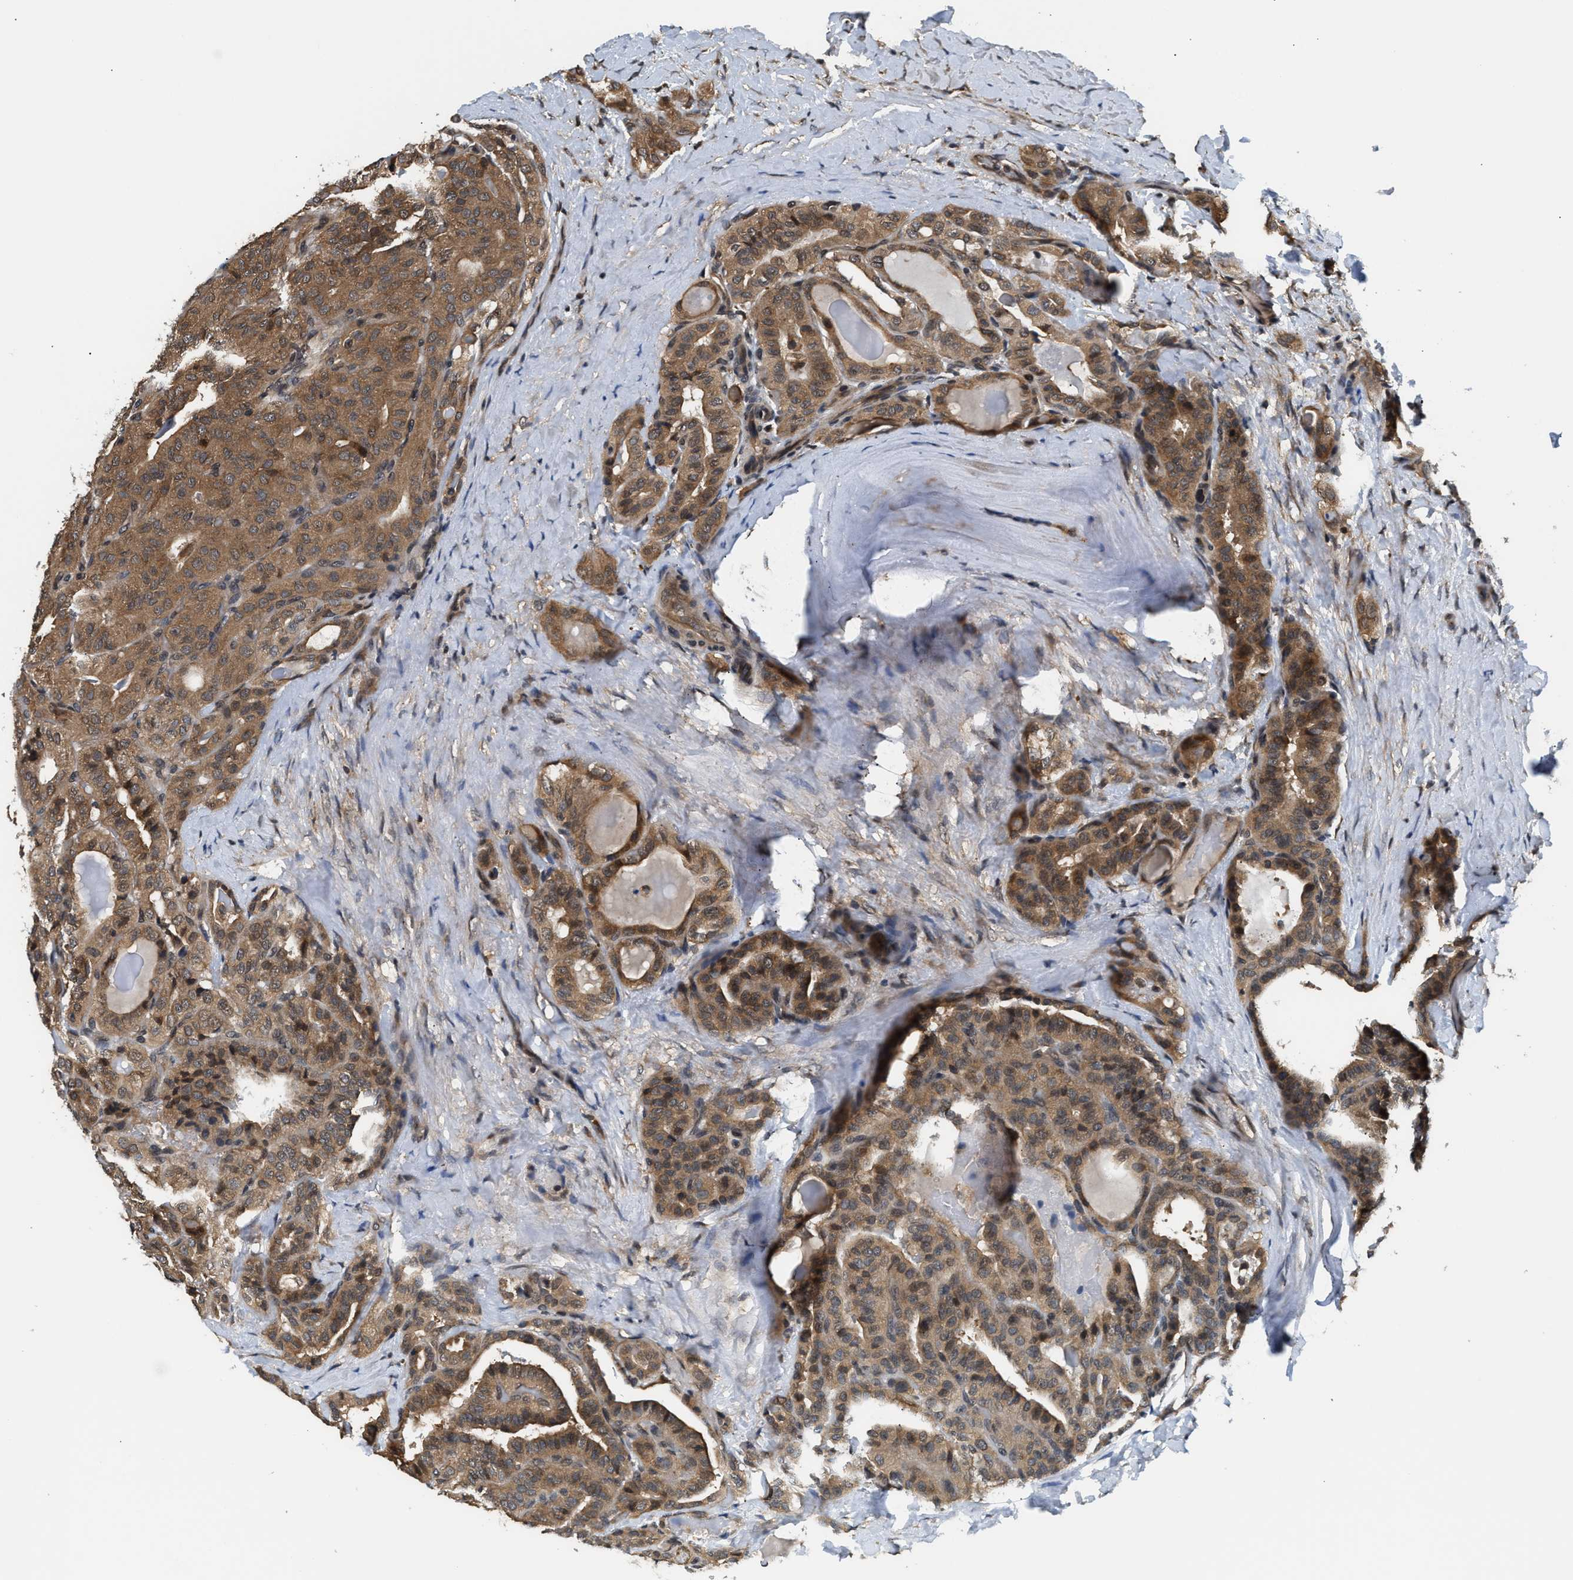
{"staining": {"intensity": "moderate", "quantity": ">75%", "location": "cytoplasmic/membranous"}, "tissue": "thyroid cancer", "cell_type": "Tumor cells", "image_type": "cancer", "snomed": [{"axis": "morphology", "description": "Papillary adenocarcinoma, NOS"}, {"axis": "topography", "description": "Thyroid gland"}], "caption": "A photomicrograph showing moderate cytoplasmic/membranous staining in approximately >75% of tumor cells in thyroid papillary adenocarcinoma, as visualized by brown immunohistochemical staining.", "gene": "RAB29", "patient": {"sex": "male", "age": 77}}